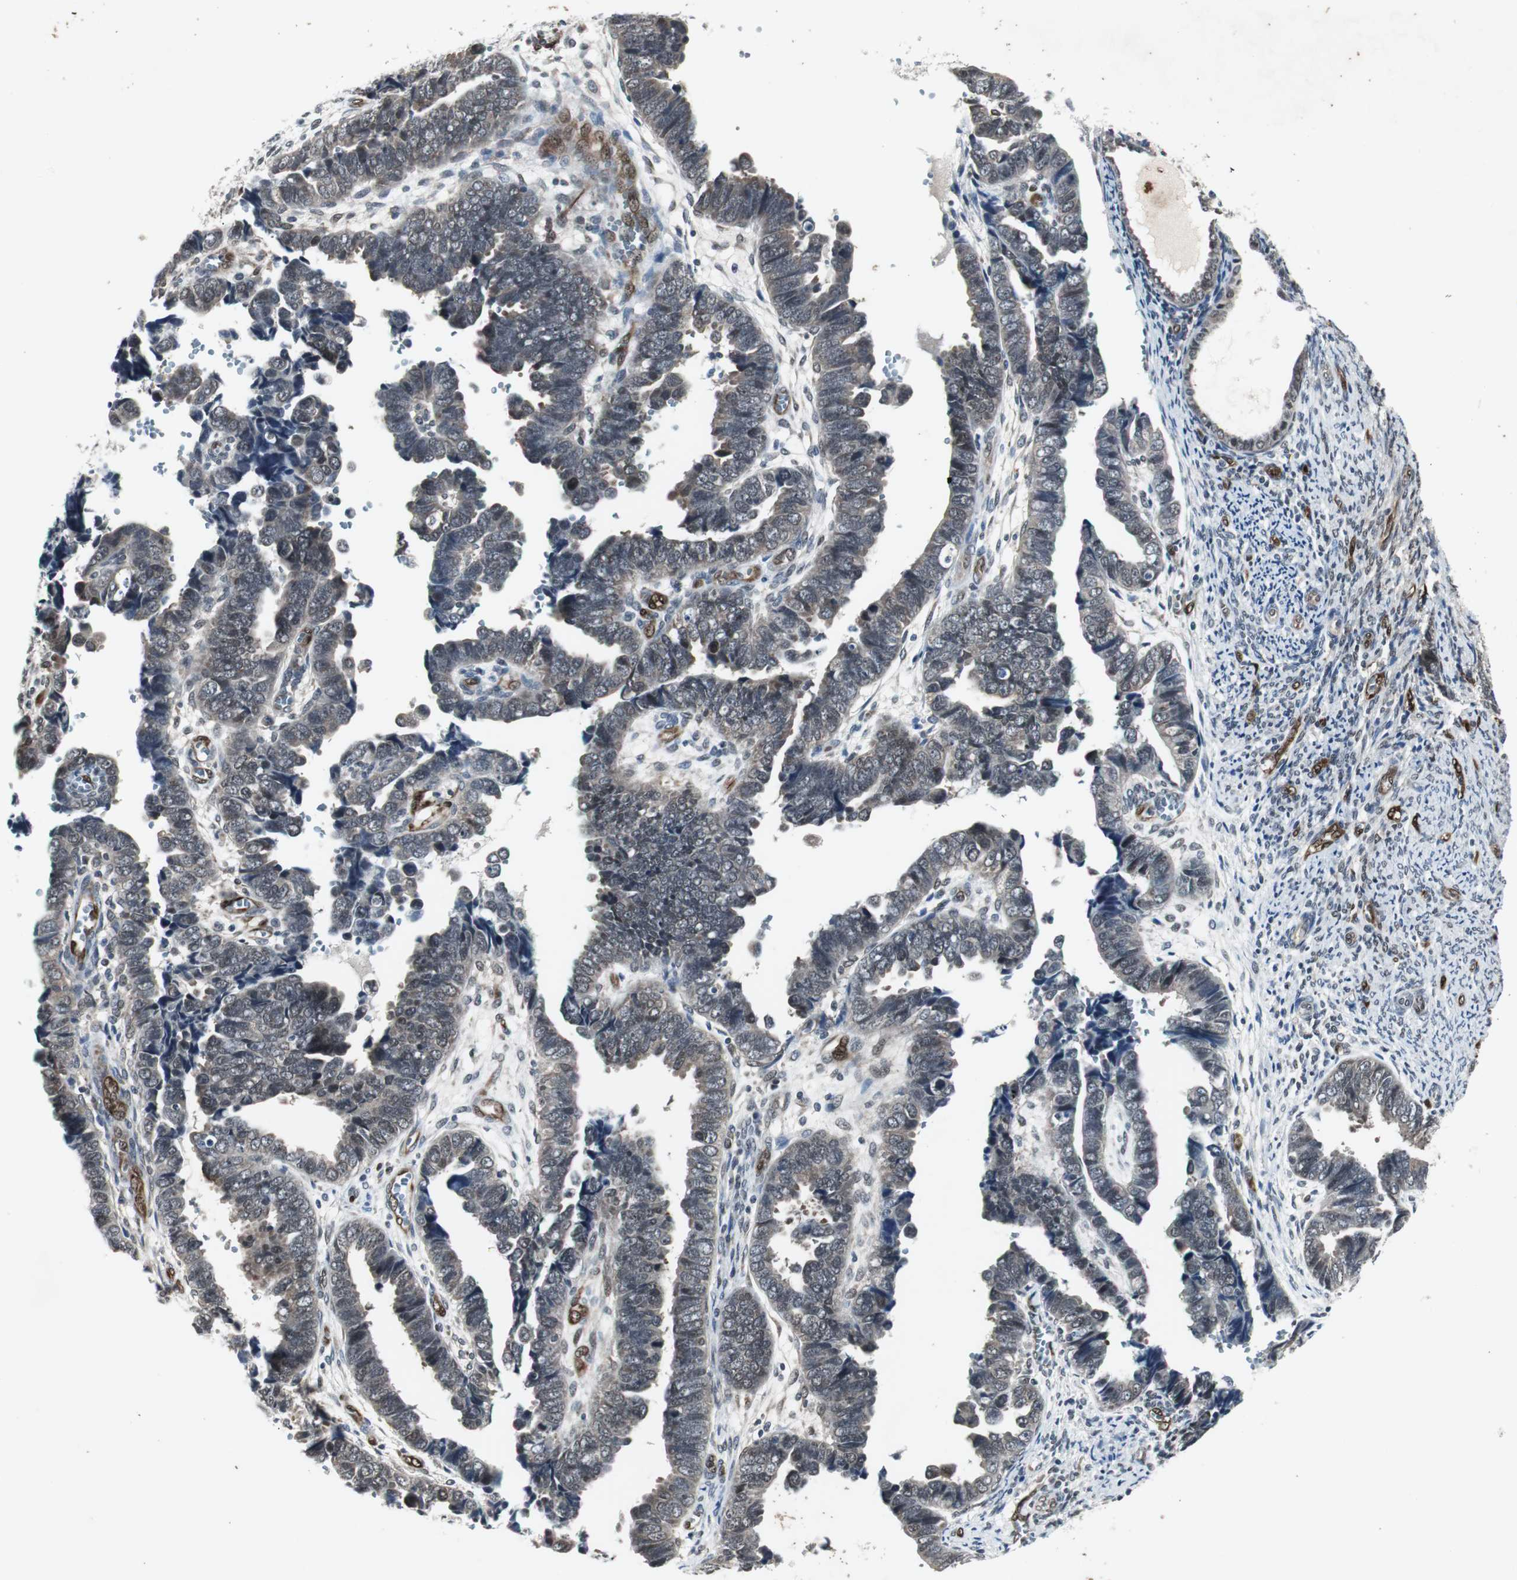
{"staining": {"intensity": "negative", "quantity": "none", "location": "none"}, "tissue": "endometrial cancer", "cell_type": "Tumor cells", "image_type": "cancer", "snomed": [{"axis": "morphology", "description": "Adenocarcinoma, NOS"}, {"axis": "topography", "description": "Endometrium"}], "caption": "Immunohistochemistry of human adenocarcinoma (endometrial) reveals no staining in tumor cells. (Immunohistochemistry, brightfield microscopy, high magnification).", "gene": "SMAD1", "patient": {"sex": "female", "age": 75}}